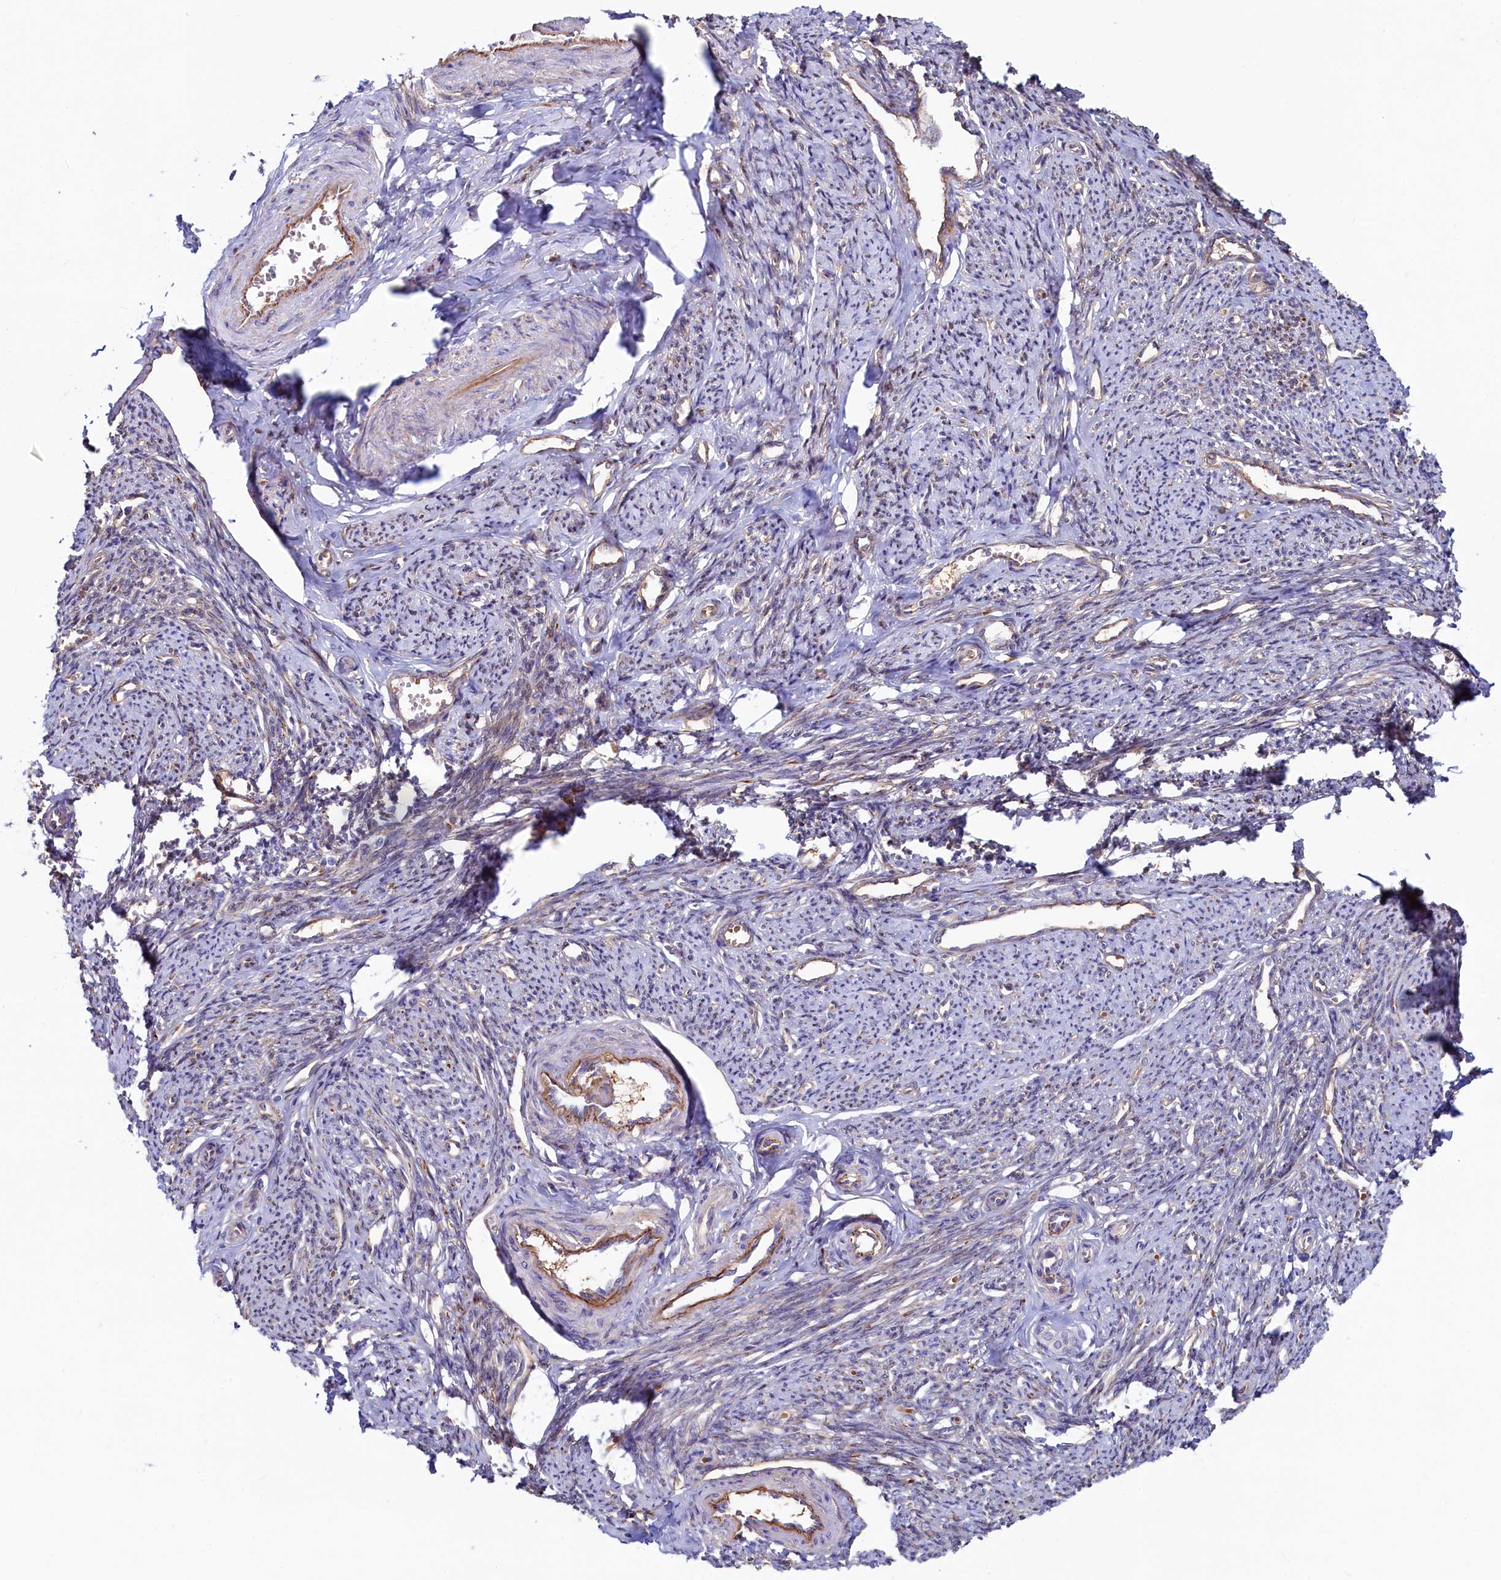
{"staining": {"intensity": "moderate", "quantity": ">75%", "location": "cytoplasmic/membranous"}, "tissue": "smooth muscle", "cell_type": "Smooth muscle cells", "image_type": "normal", "snomed": [{"axis": "morphology", "description": "Normal tissue, NOS"}, {"axis": "topography", "description": "Smooth muscle"}, {"axis": "topography", "description": "Uterus"}], "caption": "Immunohistochemistry of normal human smooth muscle reveals medium levels of moderate cytoplasmic/membranous expression in about >75% of smooth muscle cells.", "gene": "ASTE1", "patient": {"sex": "female", "age": 59}}